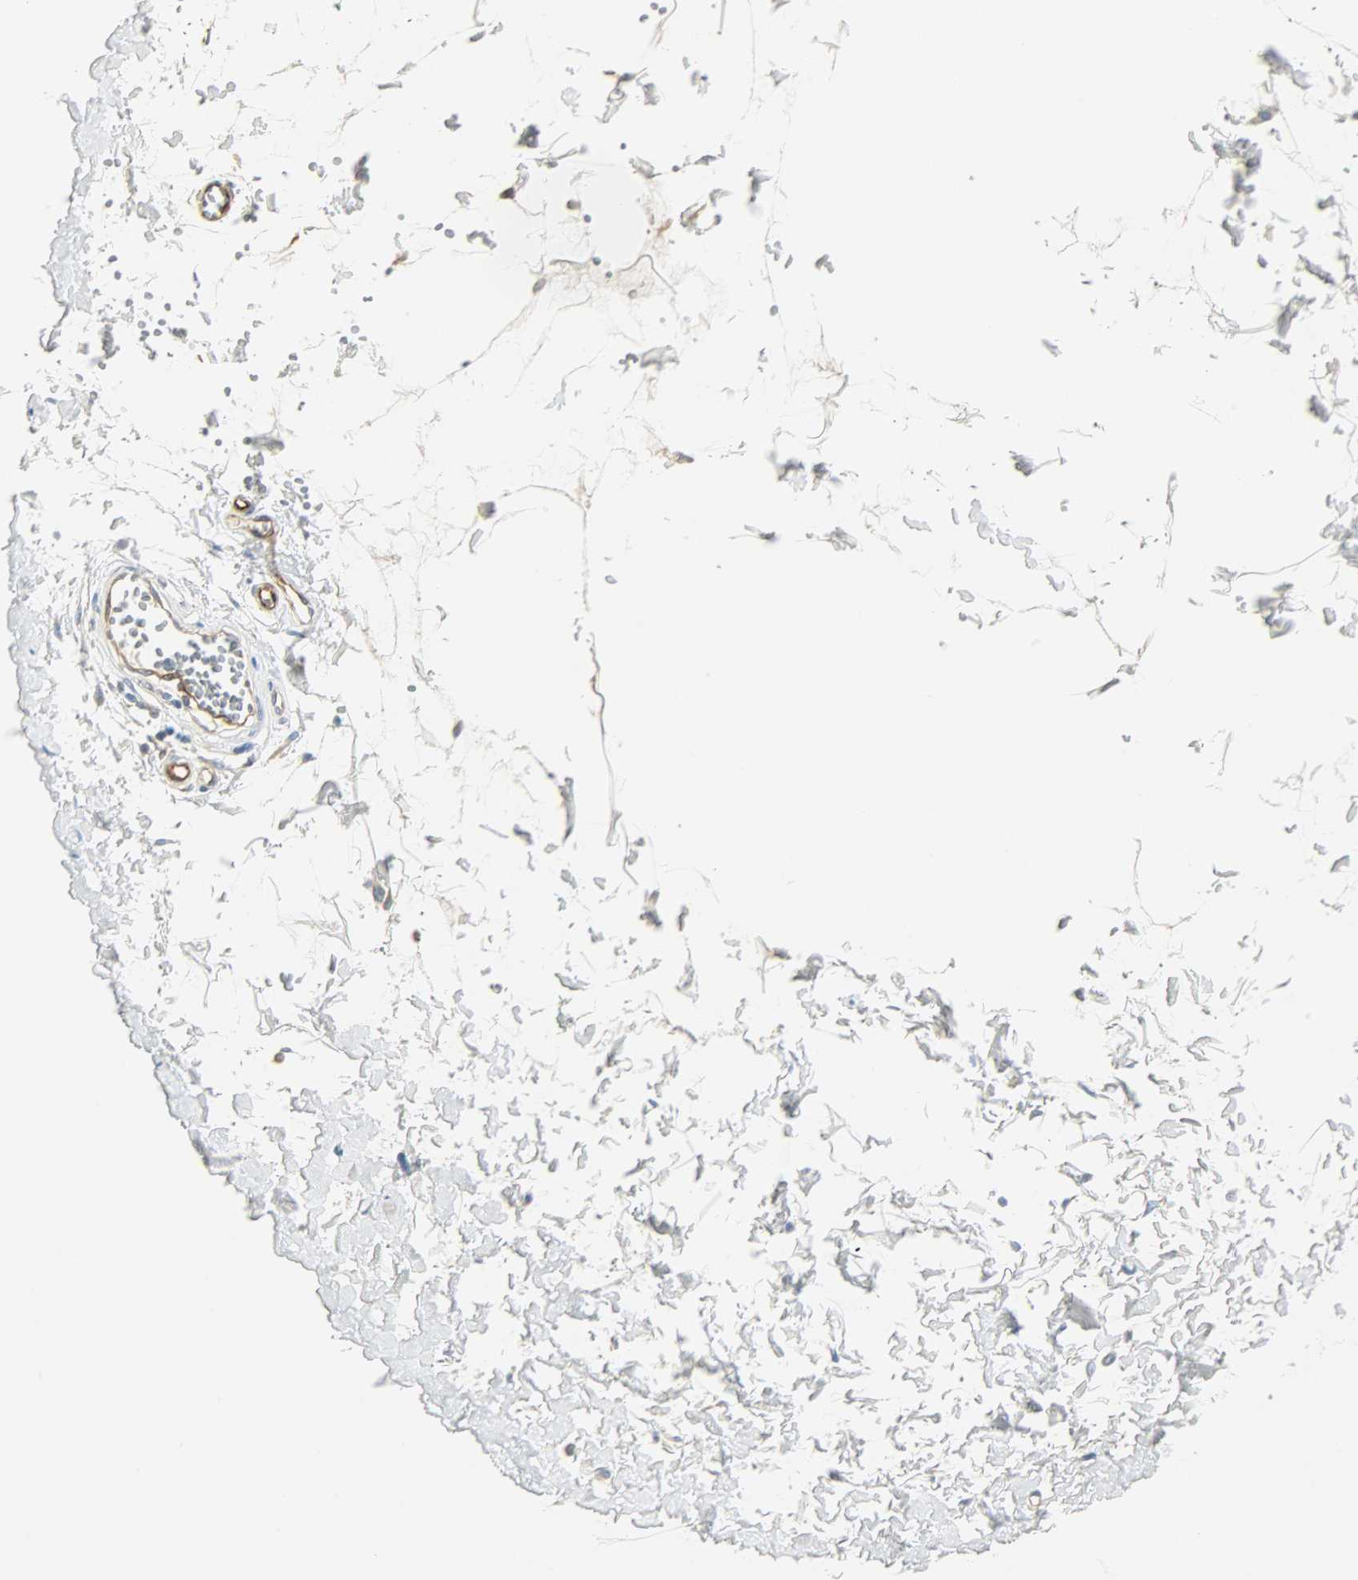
{"staining": {"intensity": "negative", "quantity": "none", "location": "none"}, "tissue": "adipose tissue", "cell_type": "Adipocytes", "image_type": "normal", "snomed": [{"axis": "morphology", "description": "Normal tissue, NOS"}, {"axis": "morphology", "description": "Inflammation, NOS"}, {"axis": "topography", "description": "Salivary gland"}, {"axis": "topography", "description": "Peripheral nerve tissue"}], "caption": "Protein analysis of normal adipose tissue shows no significant expression in adipocytes.", "gene": "WARS1", "patient": {"sex": "female", "age": 75}}